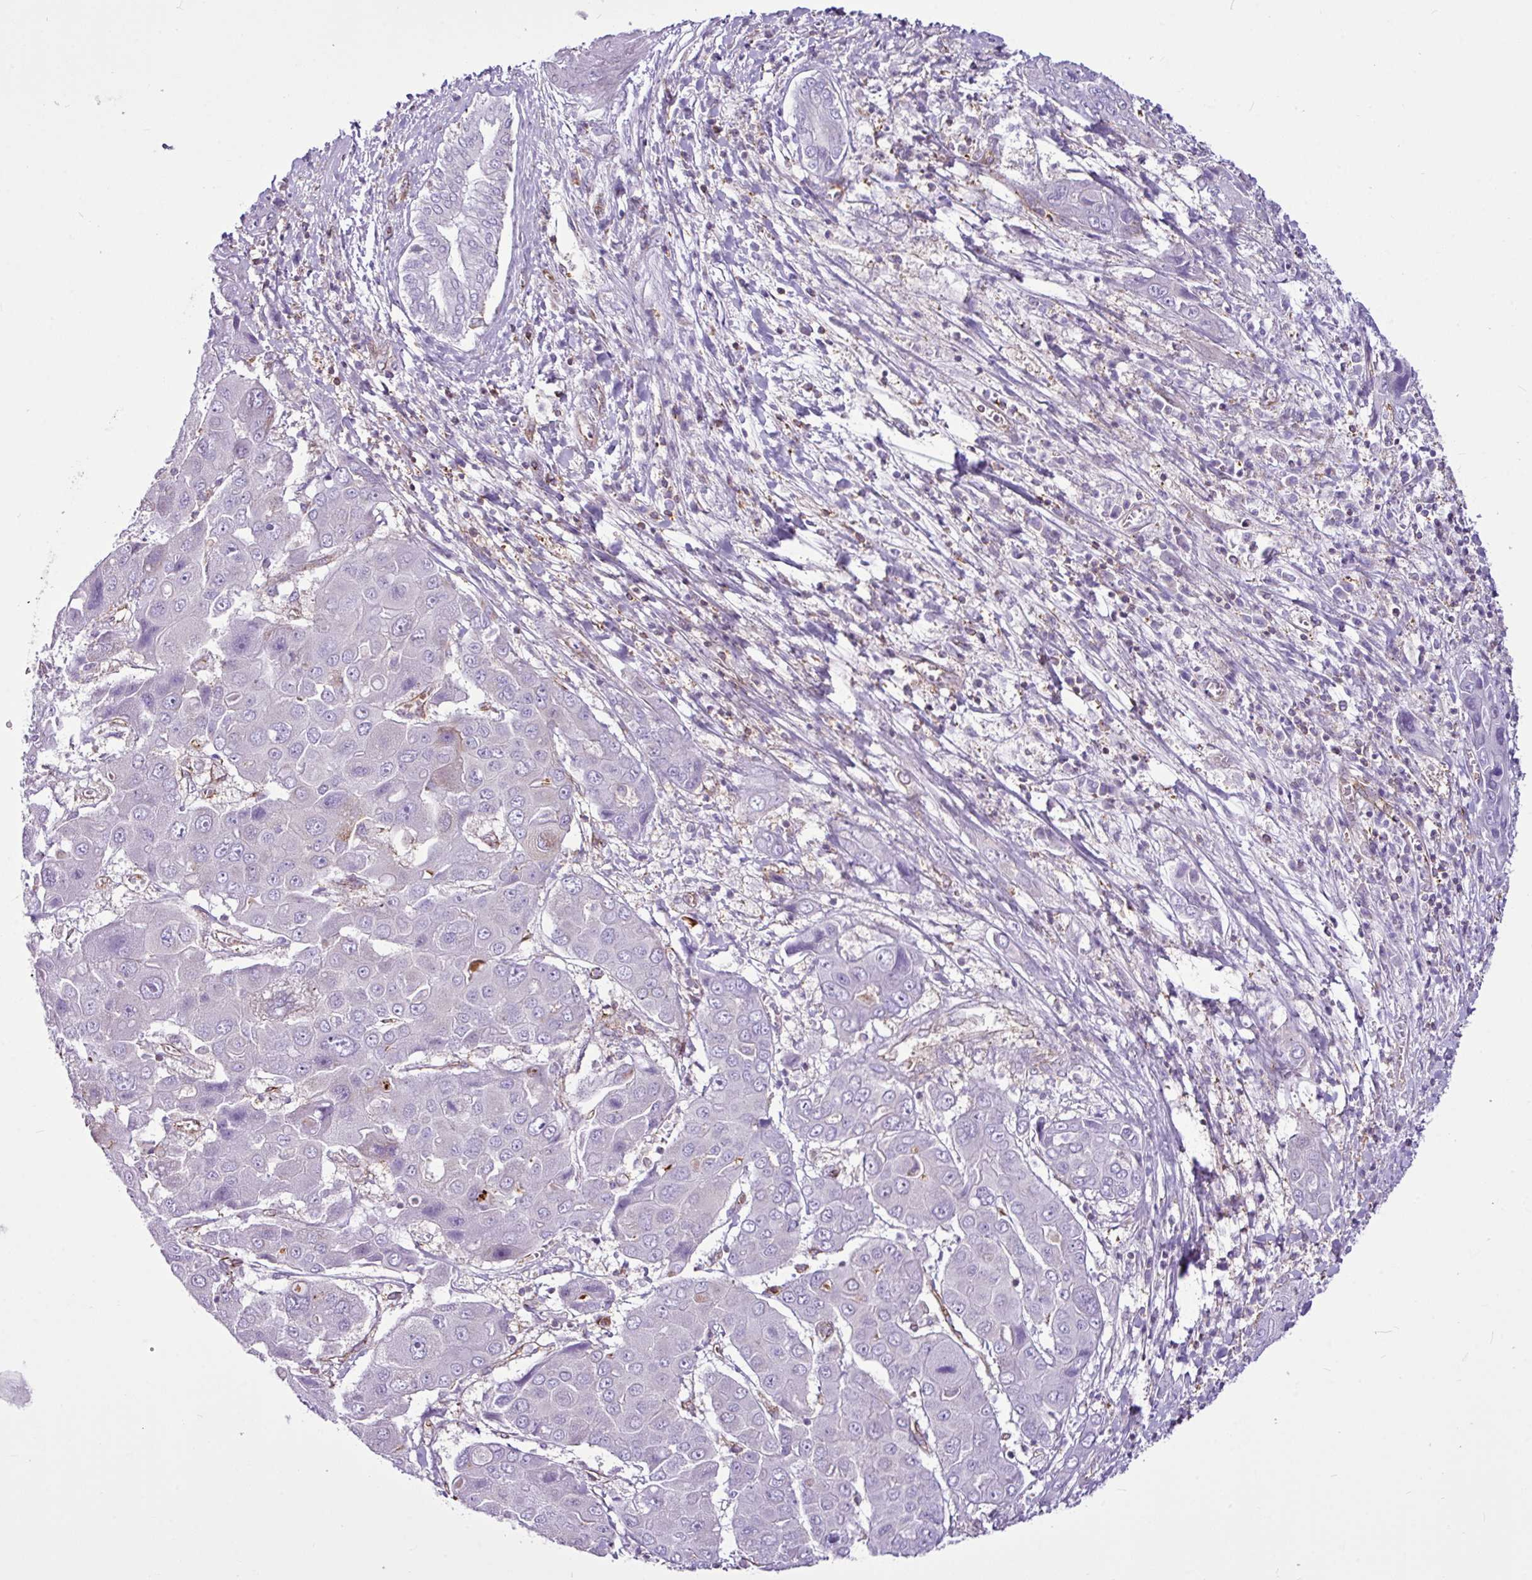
{"staining": {"intensity": "negative", "quantity": "none", "location": "none"}, "tissue": "liver cancer", "cell_type": "Tumor cells", "image_type": "cancer", "snomed": [{"axis": "morphology", "description": "Cholangiocarcinoma"}, {"axis": "topography", "description": "Liver"}], "caption": "This is a image of immunohistochemistry staining of liver cholangiocarcinoma, which shows no expression in tumor cells.", "gene": "EME2", "patient": {"sex": "male", "age": 67}}